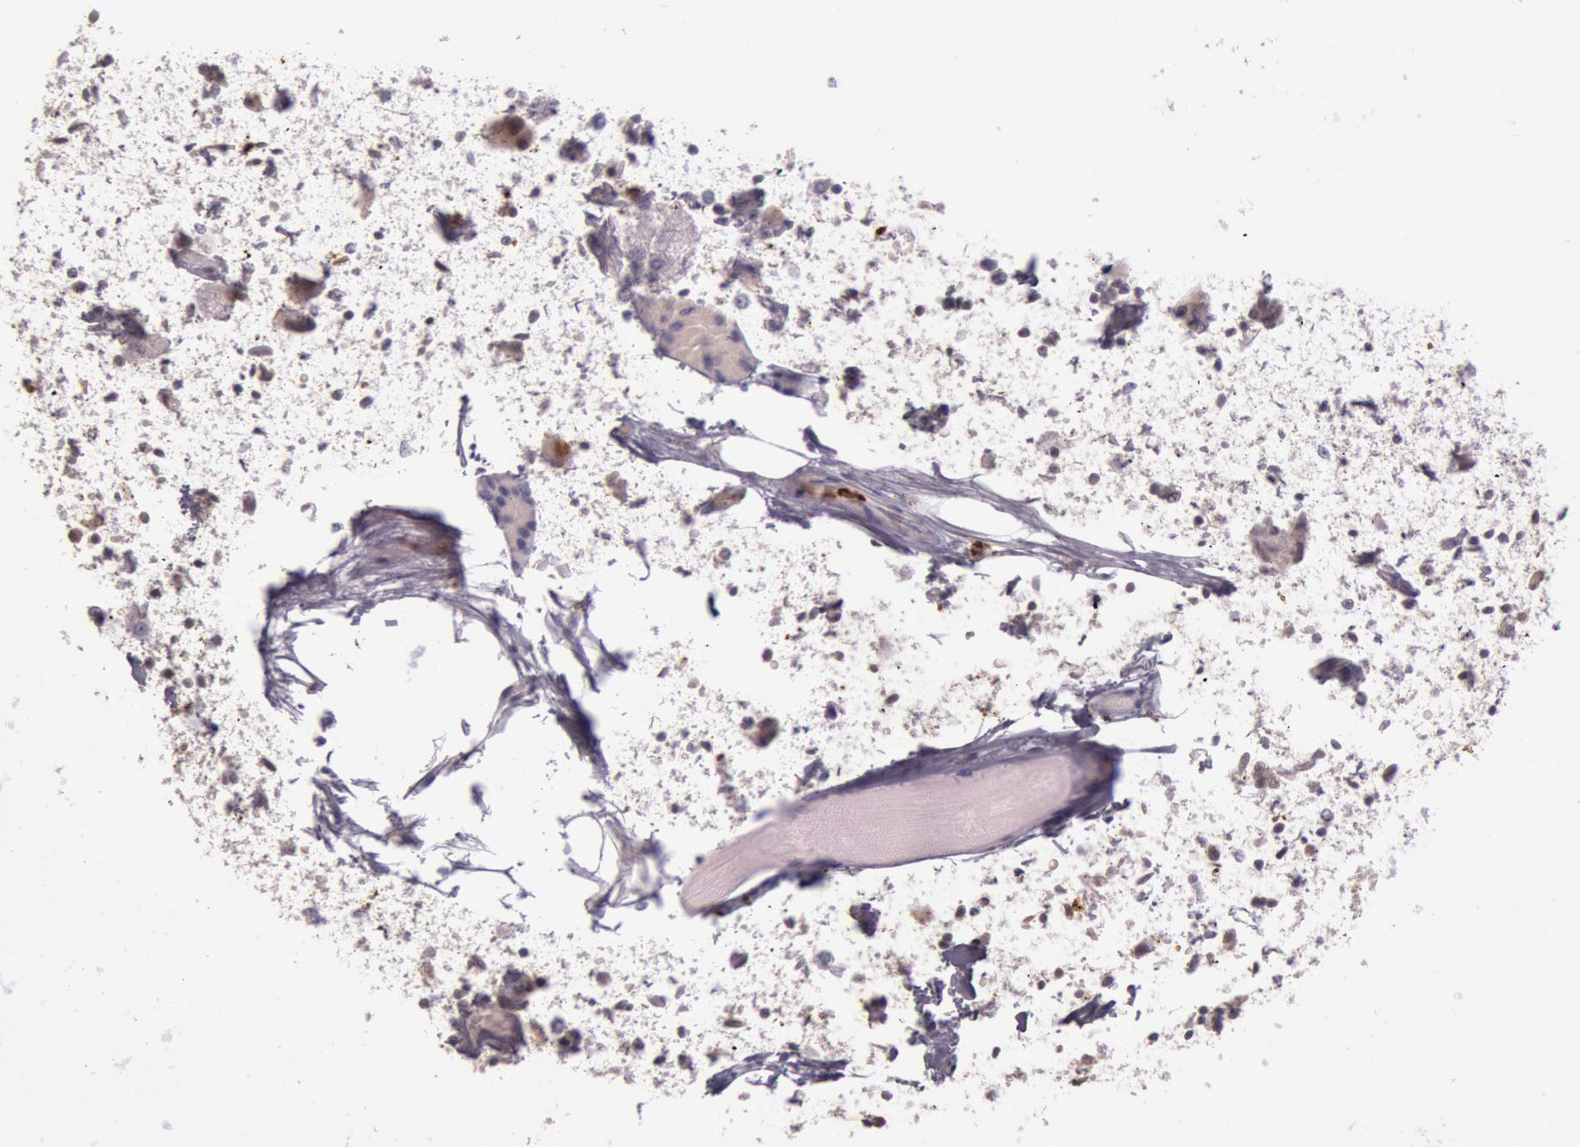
{"staining": {"intensity": "negative", "quantity": "none", "location": "none"}, "tissue": "parathyroid gland", "cell_type": "Glandular cells", "image_type": "normal", "snomed": [{"axis": "morphology", "description": "Normal tissue, NOS"}, {"axis": "topography", "description": "Parathyroid gland"}], "caption": "IHC micrograph of benign parathyroid gland: parathyroid gland stained with DAB demonstrates no significant protein expression in glandular cells. The staining is performed using DAB brown chromogen with nuclei counter-stained in using hematoxylin.", "gene": "KDM6A", "patient": {"sex": "female", "age": 58}}